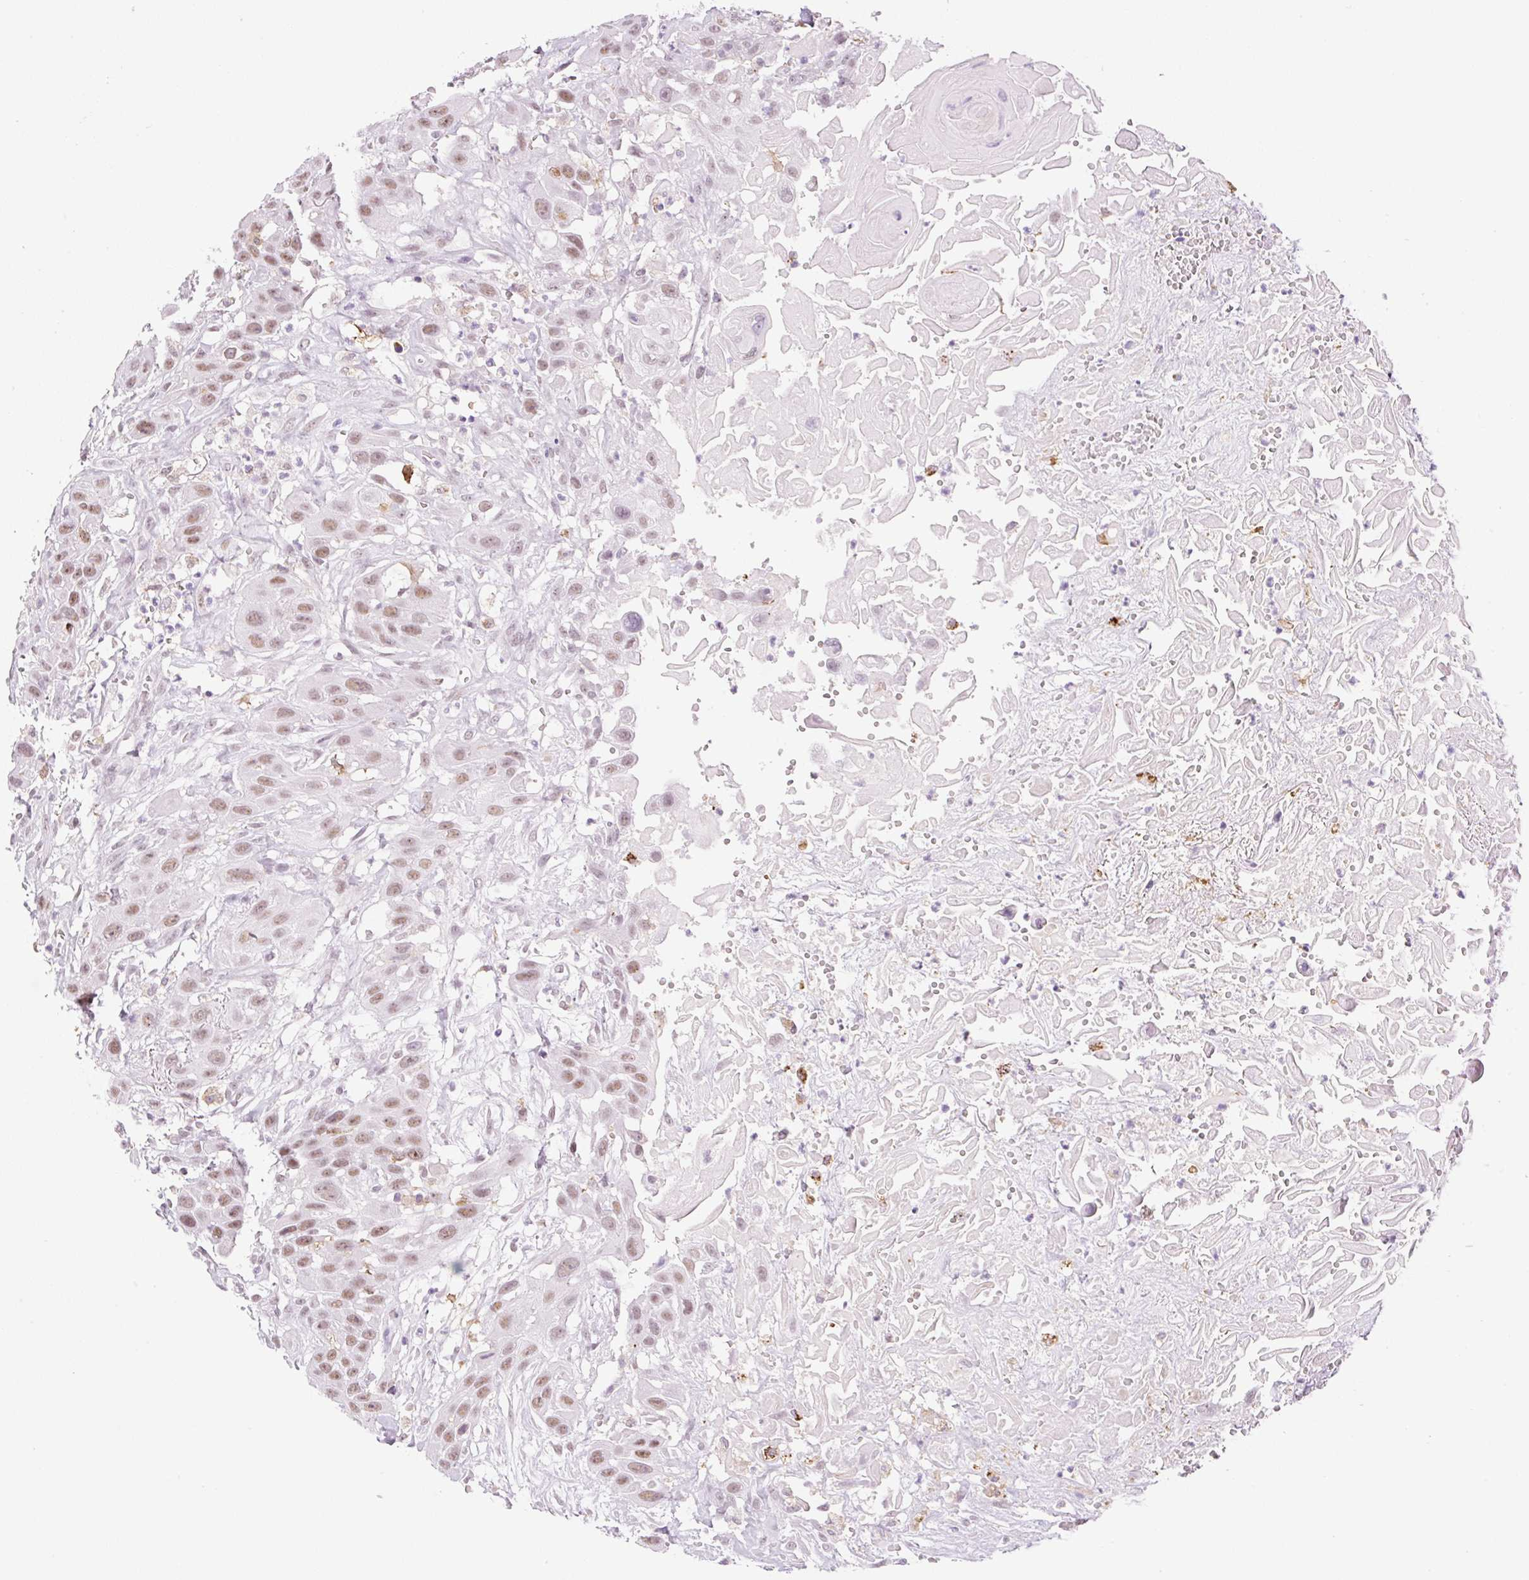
{"staining": {"intensity": "moderate", "quantity": ">75%", "location": "nuclear"}, "tissue": "head and neck cancer", "cell_type": "Tumor cells", "image_type": "cancer", "snomed": [{"axis": "morphology", "description": "Squamous cell carcinoma, NOS"}, {"axis": "topography", "description": "Head-Neck"}], "caption": "Immunohistochemical staining of head and neck cancer (squamous cell carcinoma) displays medium levels of moderate nuclear expression in approximately >75% of tumor cells. (DAB (3,3'-diaminobenzidine) = brown stain, brightfield microscopy at high magnification).", "gene": "PALM3", "patient": {"sex": "male", "age": 81}}